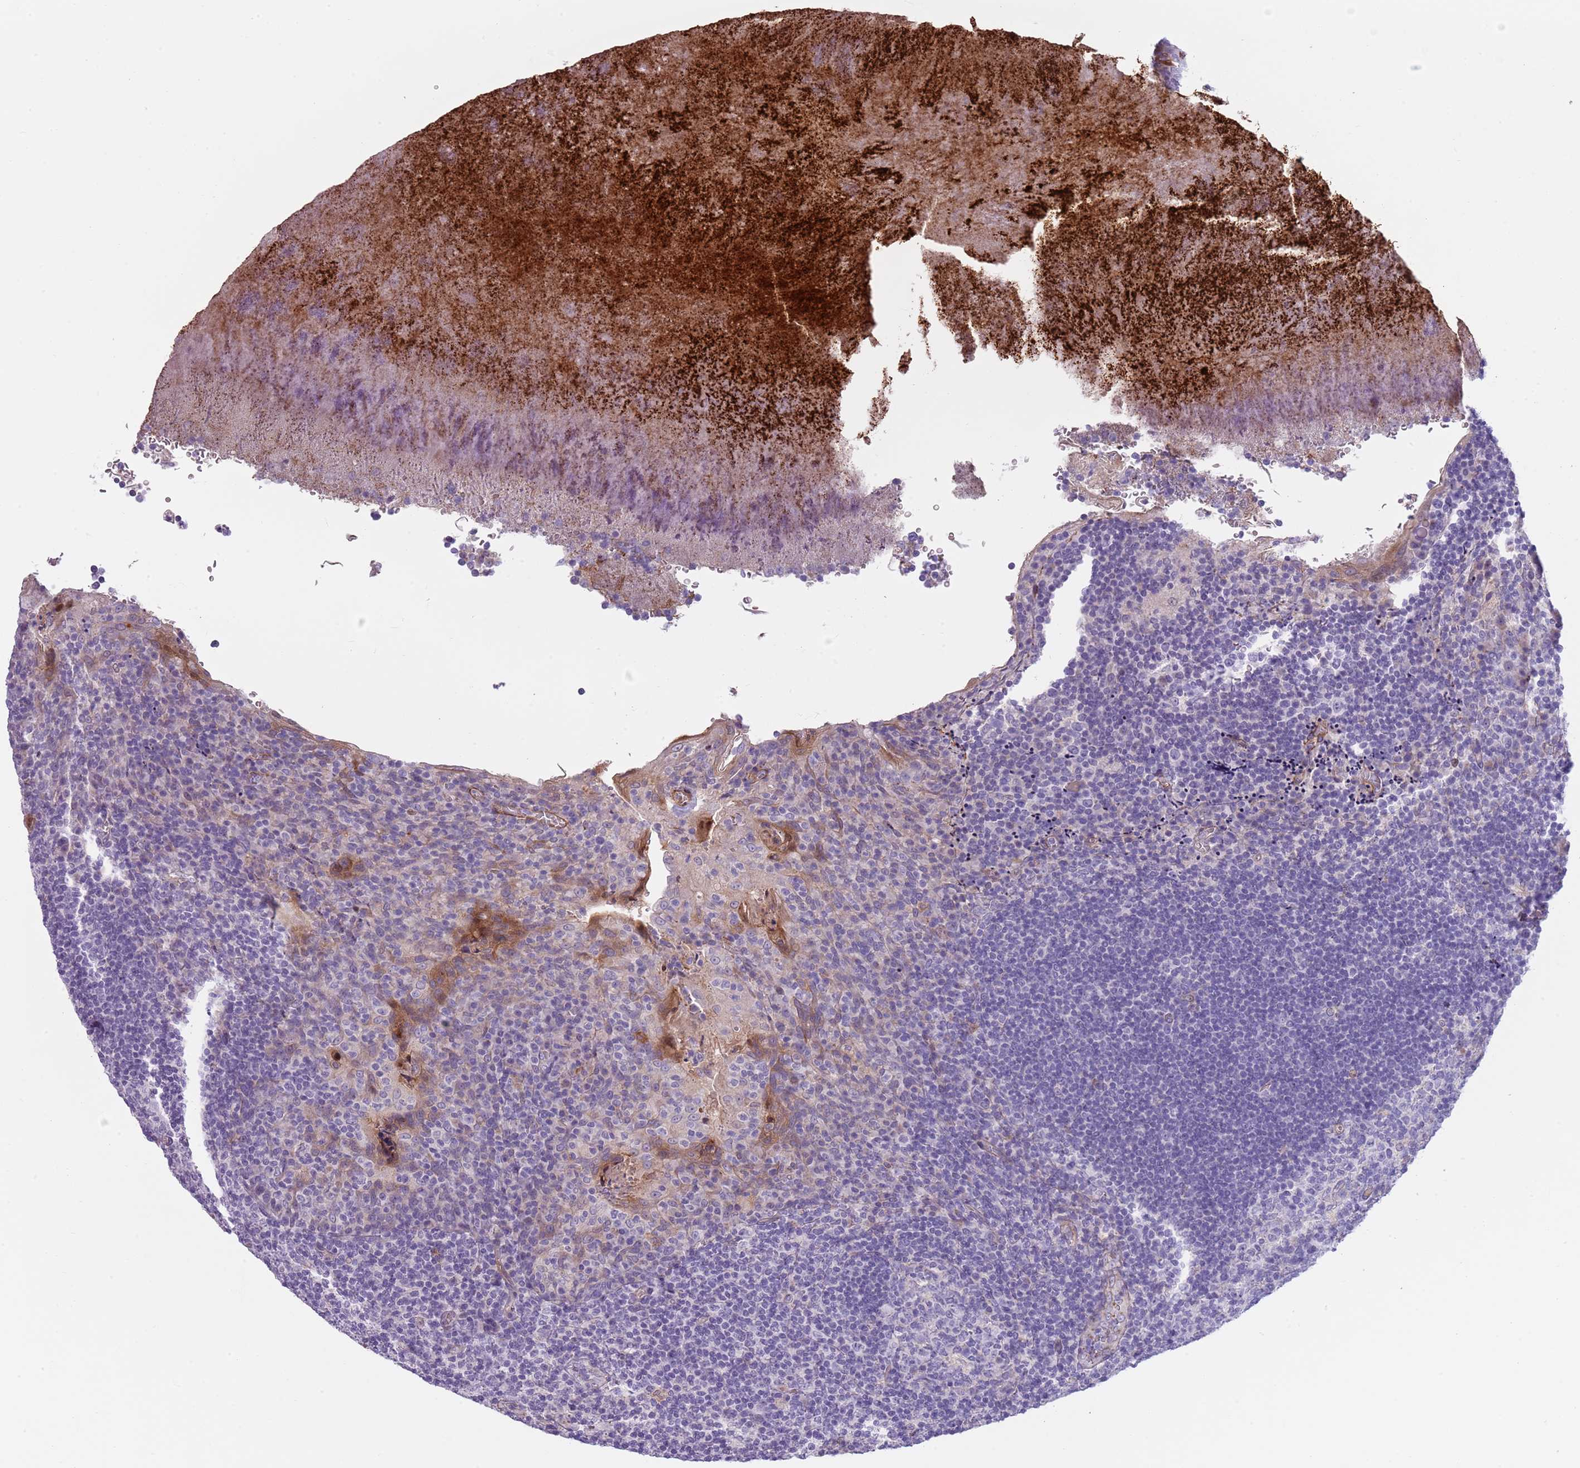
{"staining": {"intensity": "negative", "quantity": "none", "location": "none"}, "tissue": "tonsil", "cell_type": "Germinal center cells", "image_type": "normal", "snomed": [{"axis": "morphology", "description": "Normal tissue, NOS"}, {"axis": "topography", "description": "Tonsil"}], "caption": "Protein analysis of benign tonsil demonstrates no significant expression in germinal center cells.", "gene": "TINAGL1", "patient": {"sex": "male", "age": 17}}